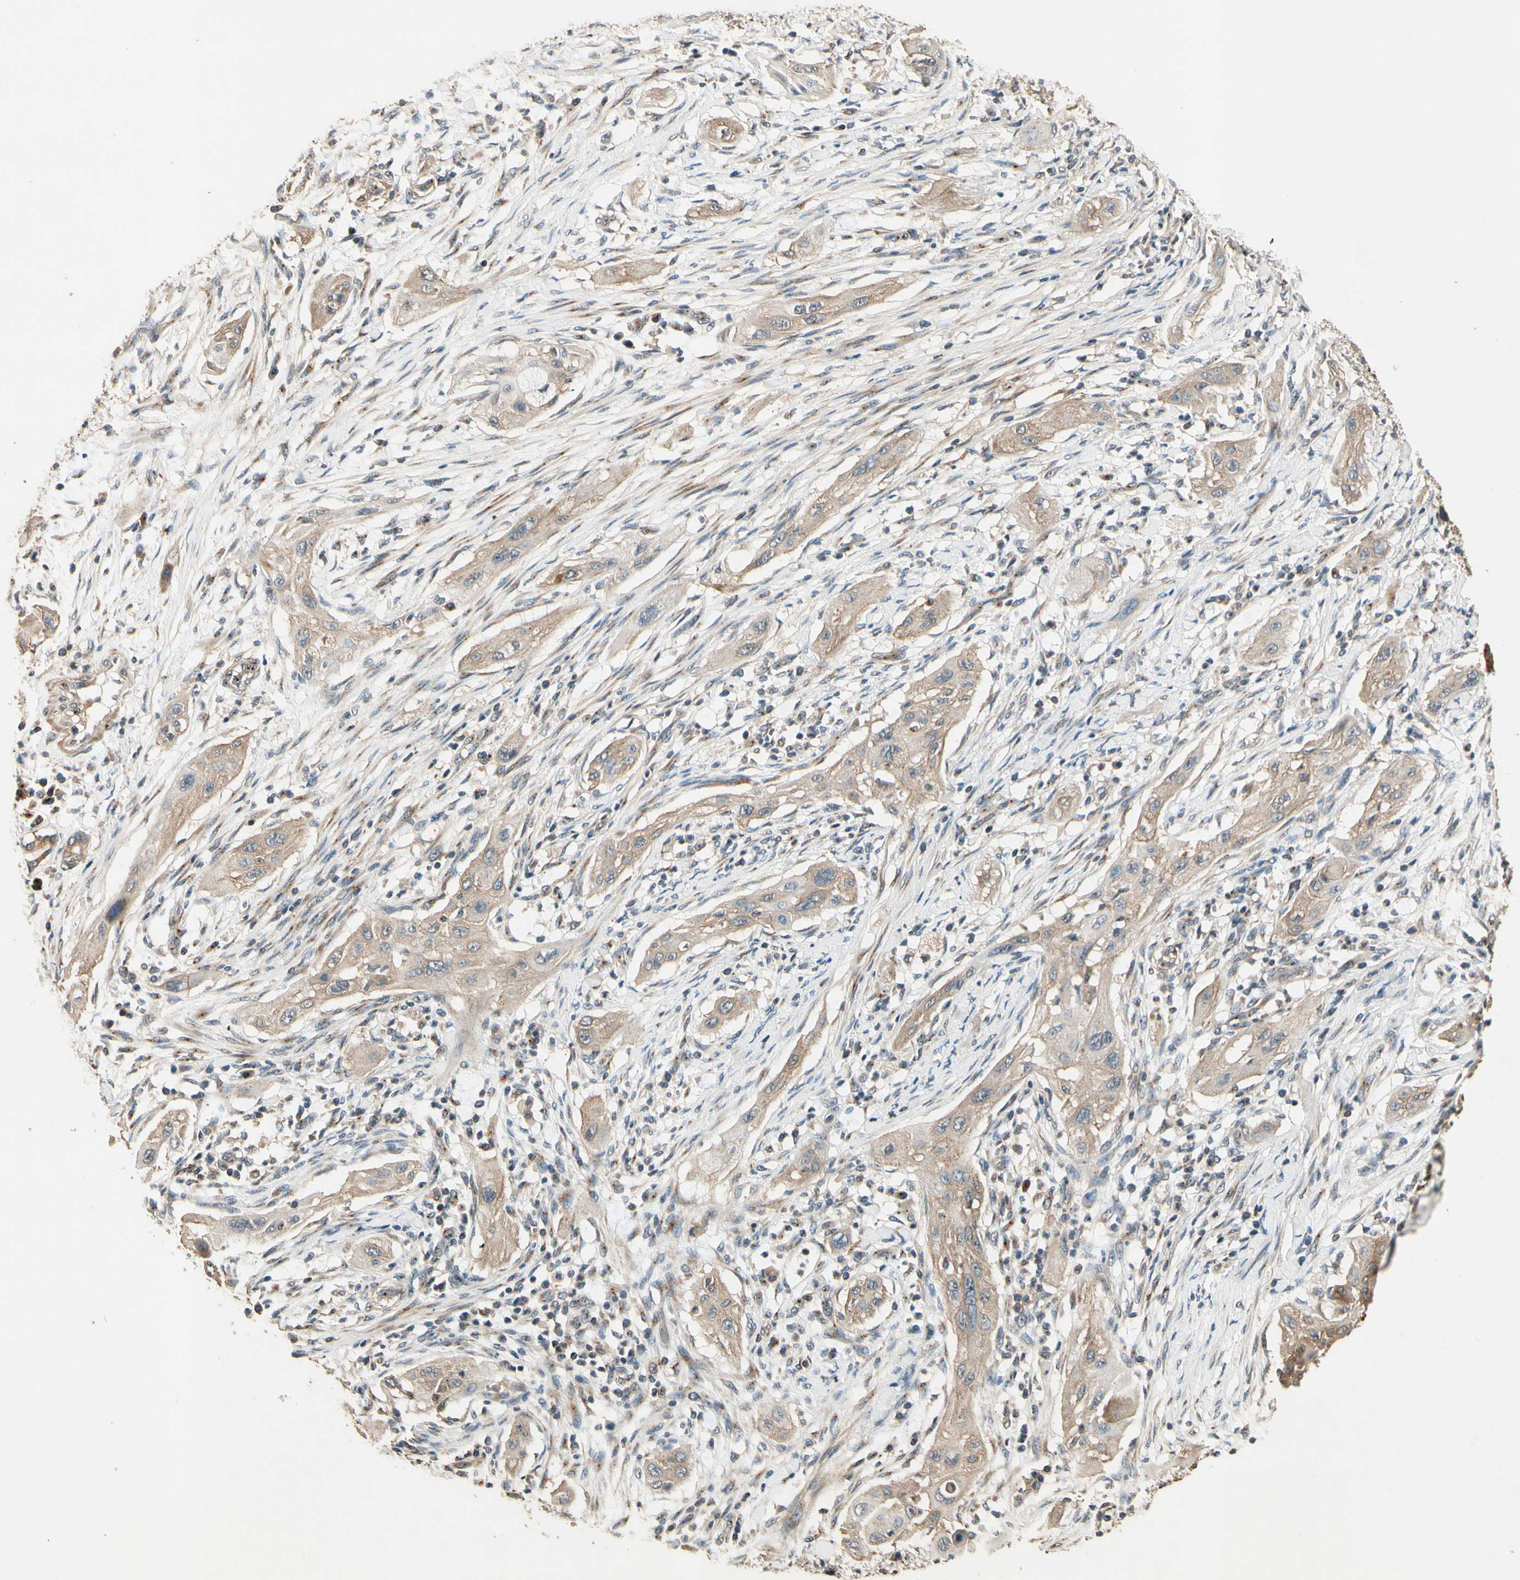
{"staining": {"intensity": "weak", "quantity": ">75%", "location": "cytoplasmic/membranous"}, "tissue": "lung cancer", "cell_type": "Tumor cells", "image_type": "cancer", "snomed": [{"axis": "morphology", "description": "Squamous cell carcinoma, NOS"}, {"axis": "topography", "description": "Lung"}], "caption": "An IHC photomicrograph of tumor tissue is shown. Protein staining in brown shows weak cytoplasmic/membranous positivity in squamous cell carcinoma (lung) within tumor cells.", "gene": "AKAP9", "patient": {"sex": "female", "age": 47}}